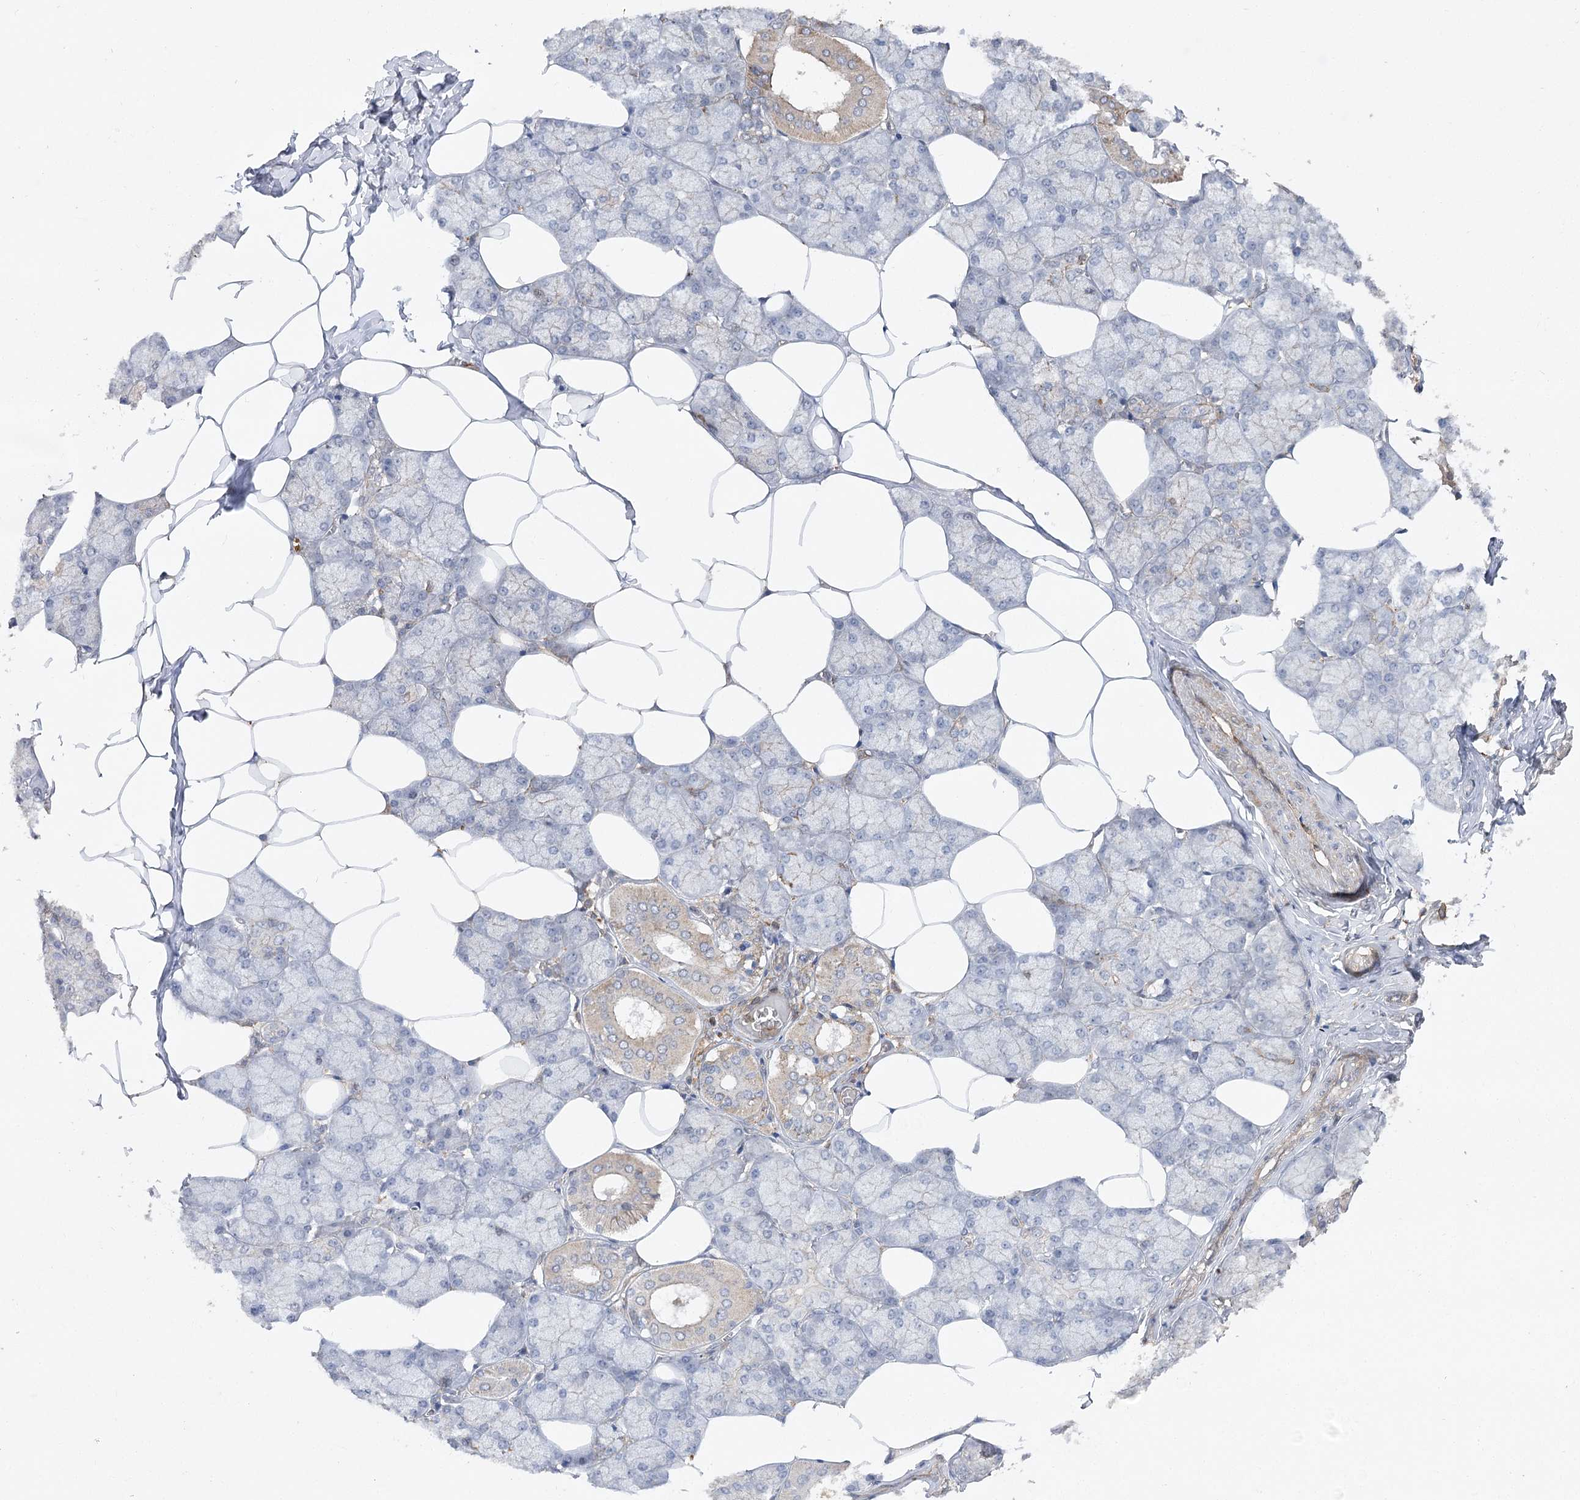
{"staining": {"intensity": "weak", "quantity": "<25%", "location": "cytoplasmic/membranous"}, "tissue": "salivary gland", "cell_type": "Glandular cells", "image_type": "normal", "snomed": [{"axis": "morphology", "description": "Normal tissue, NOS"}, {"axis": "topography", "description": "Salivary gland"}], "caption": "This image is of normal salivary gland stained with IHC to label a protein in brown with the nuclei are counter-stained blue. There is no positivity in glandular cells. (Stains: DAB immunohistochemistry (IHC) with hematoxylin counter stain, Microscopy: brightfield microscopy at high magnification).", "gene": "OBSL1", "patient": {"sex": "male", "age": 62}}